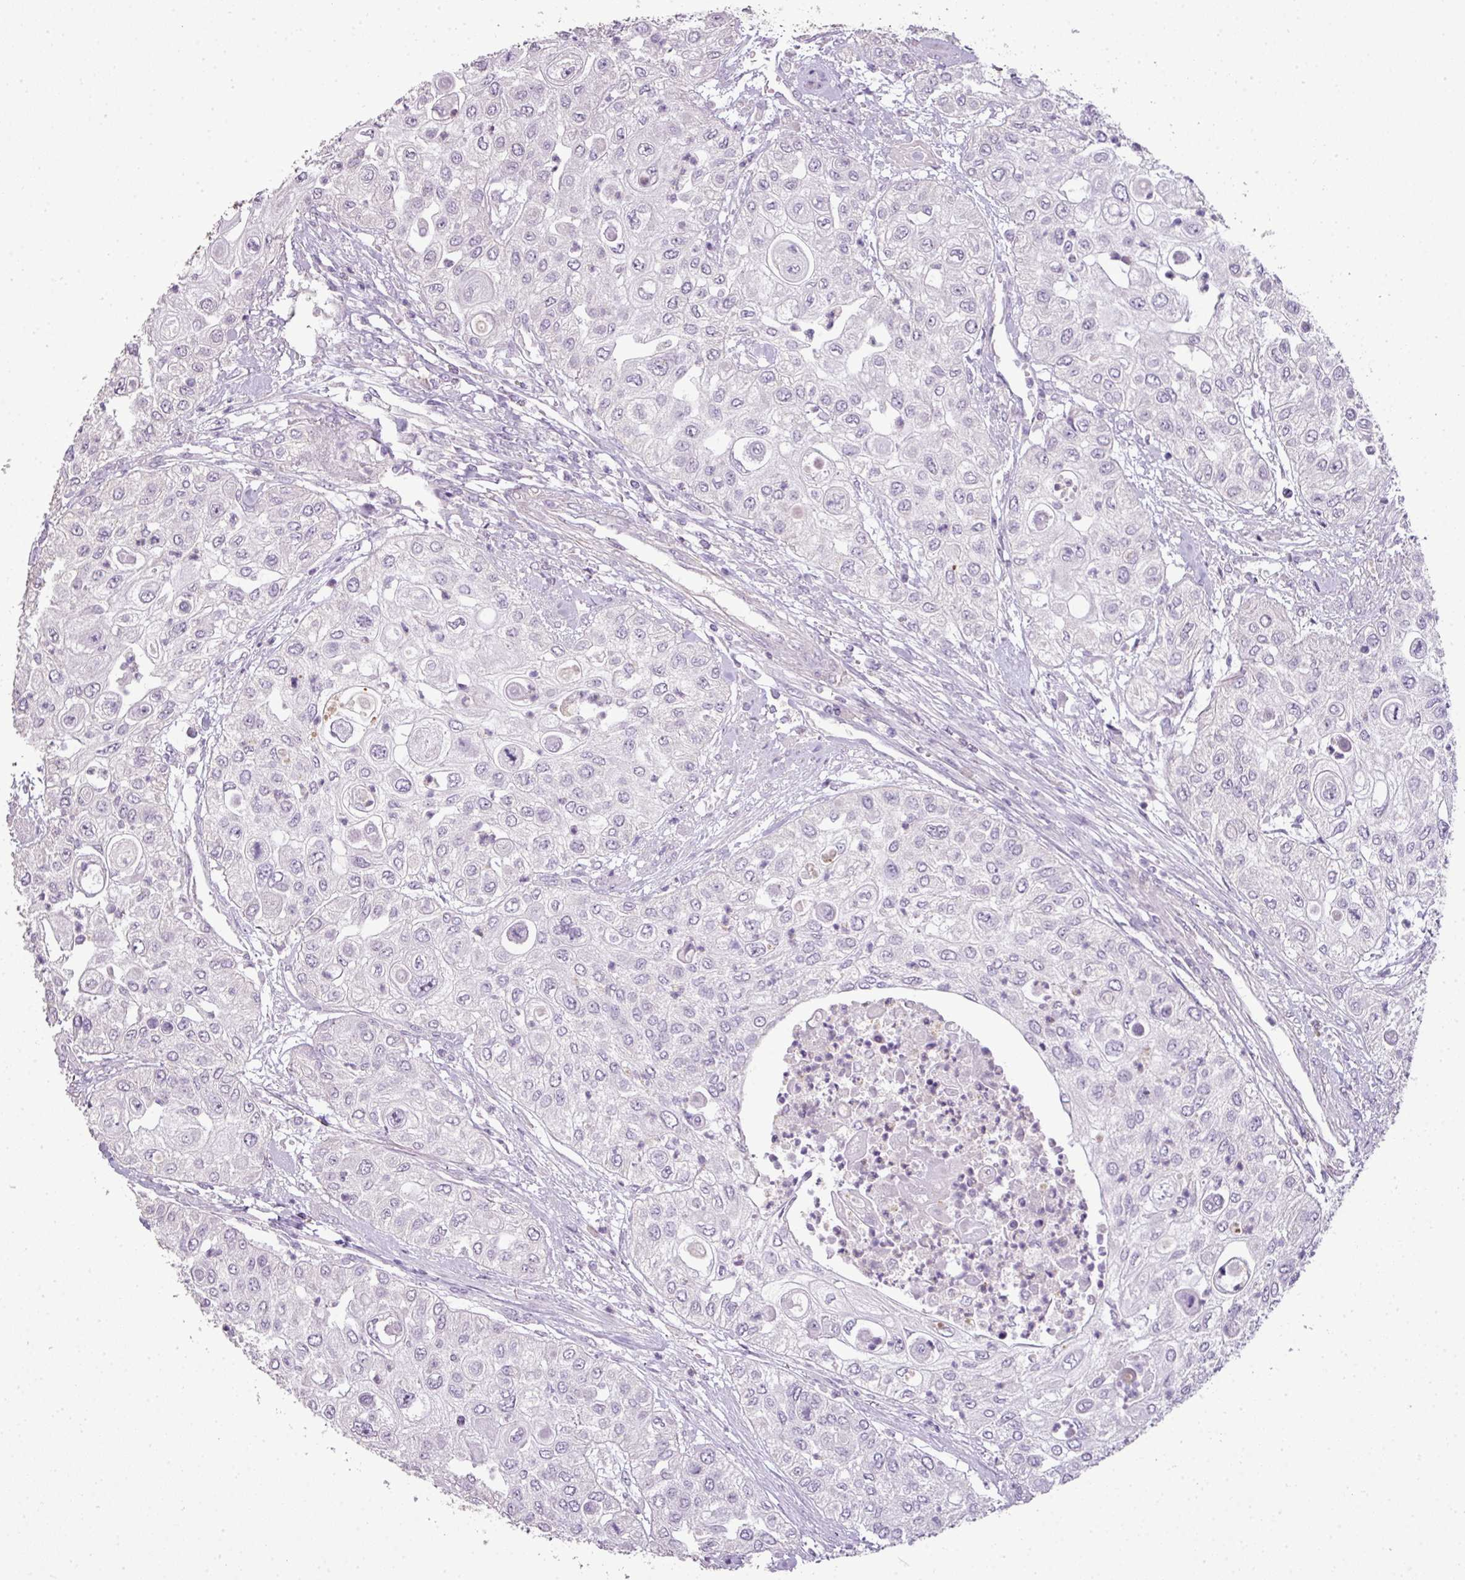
{"staining": {"intensity": "negative", "quantity": "none", "location": "none"}, "tissue": "urothelial cancer", "cell_type": "Tumor cells", "image_type": "cancer", "snomed": [{"axis": "morphology", "description": "Urothelial carcinoma, High grade"}, {"axis": "topography", "description": "Urinary bladder"}], "caption": "Immunohistochemistry (IHC) histopathology image of human urothelial cancer stained for a protein (brown), which displays no positivity in tumor cells.", "gene": "LY9", "patient": {"sex": "female", "age": 79}}